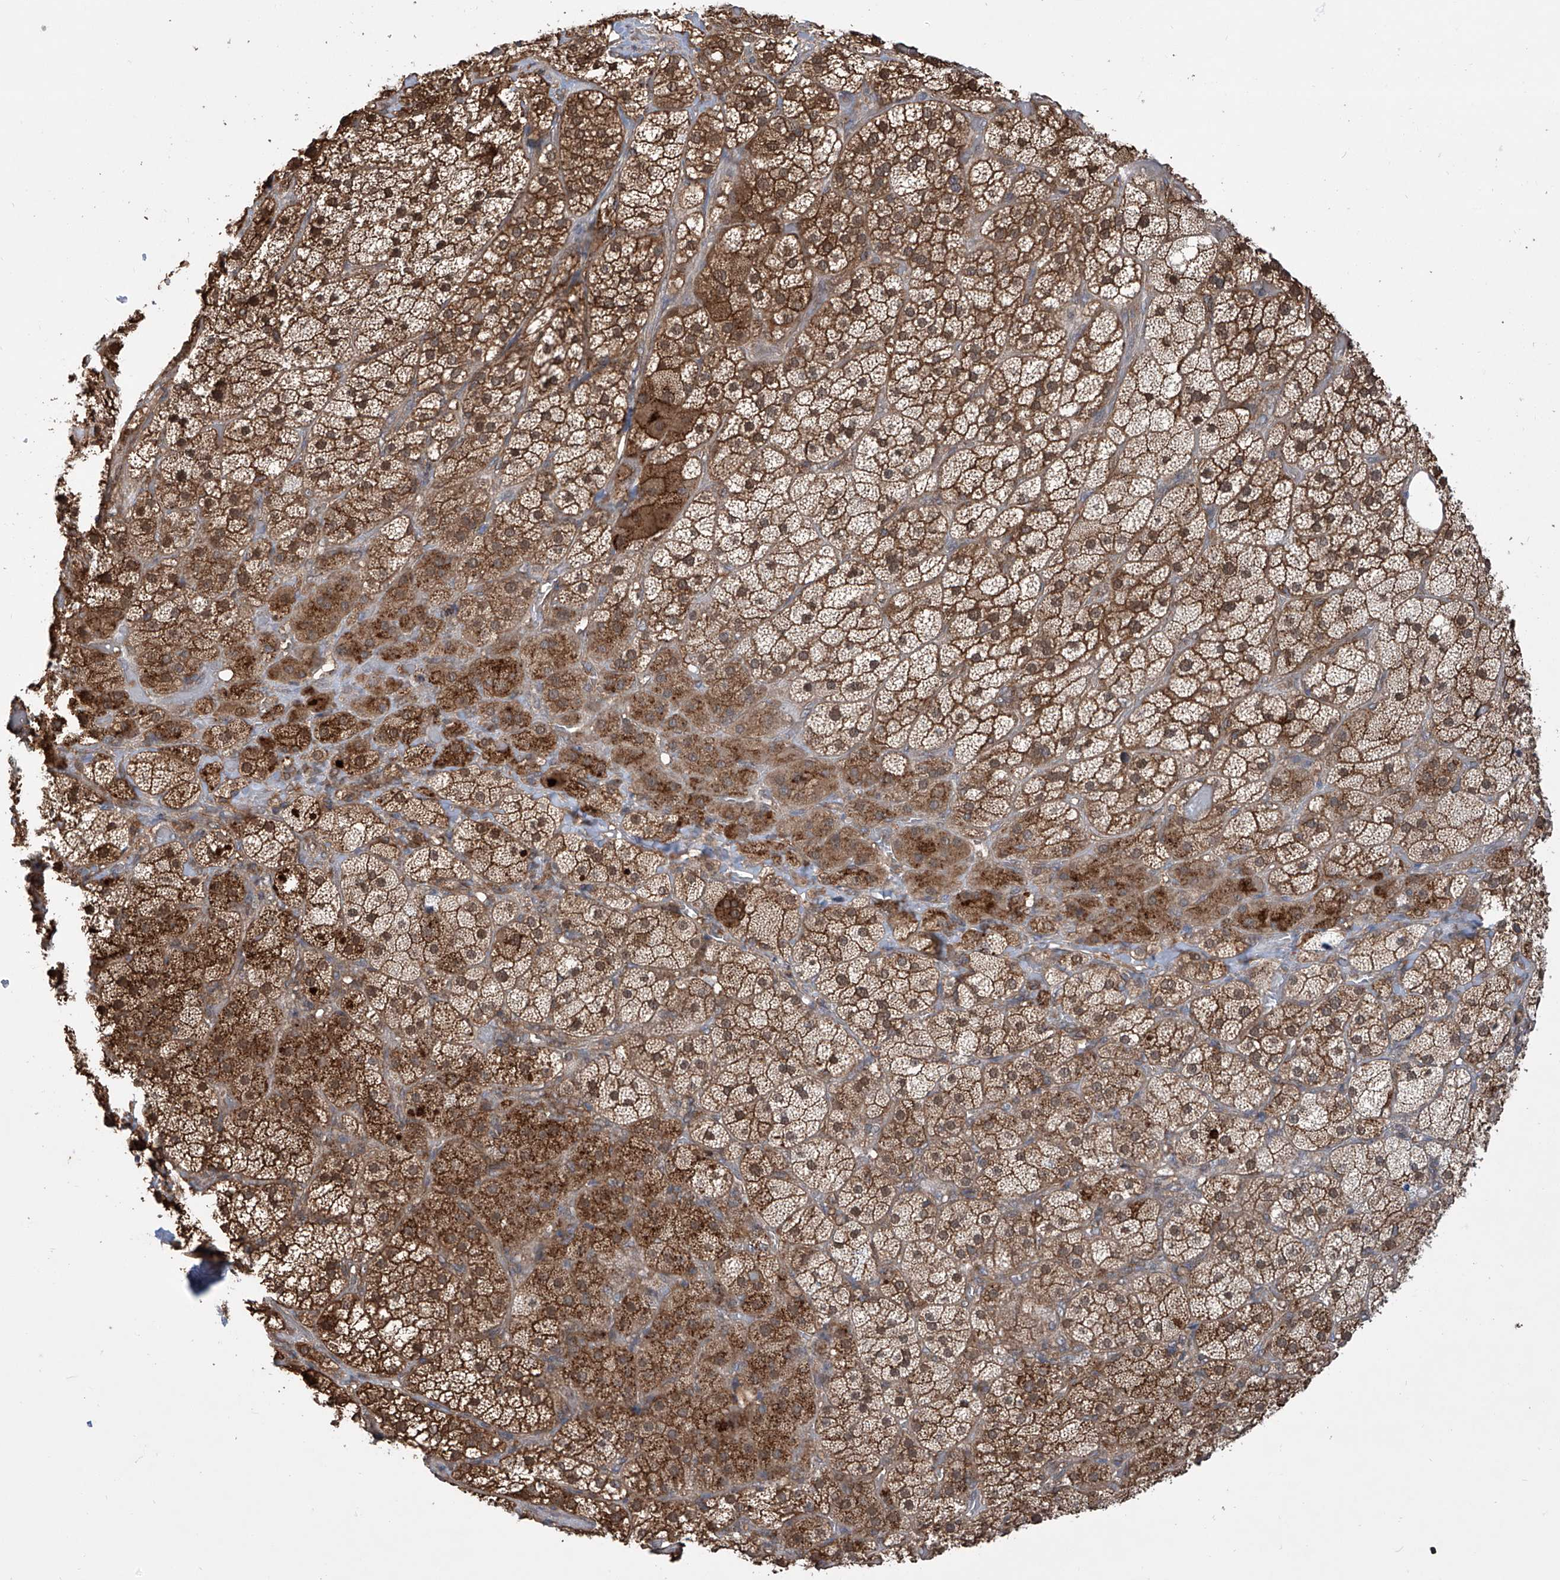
{"staining": {"intensity": "moderate", "quantity": ">75%", "location": "cytoplasmic/membranous,nuclear"}, "tissue": "adrenal gland", "cell_type": "Glandular cells", "image_type": "normal", "snomed": [{"axis": "morphology", "description": "Normal tissue, NOS"}, {"axis": "topography", "description": "Adrenal gland"}], "caption": "Protein staining demonstrates moderate cytoplasmic/membranous,nuclear staining in approximately >75% of glandular cells in normal adrenal gland.", "gene": "HOXC8", "patient": {"sex": "male", "age": 57}}